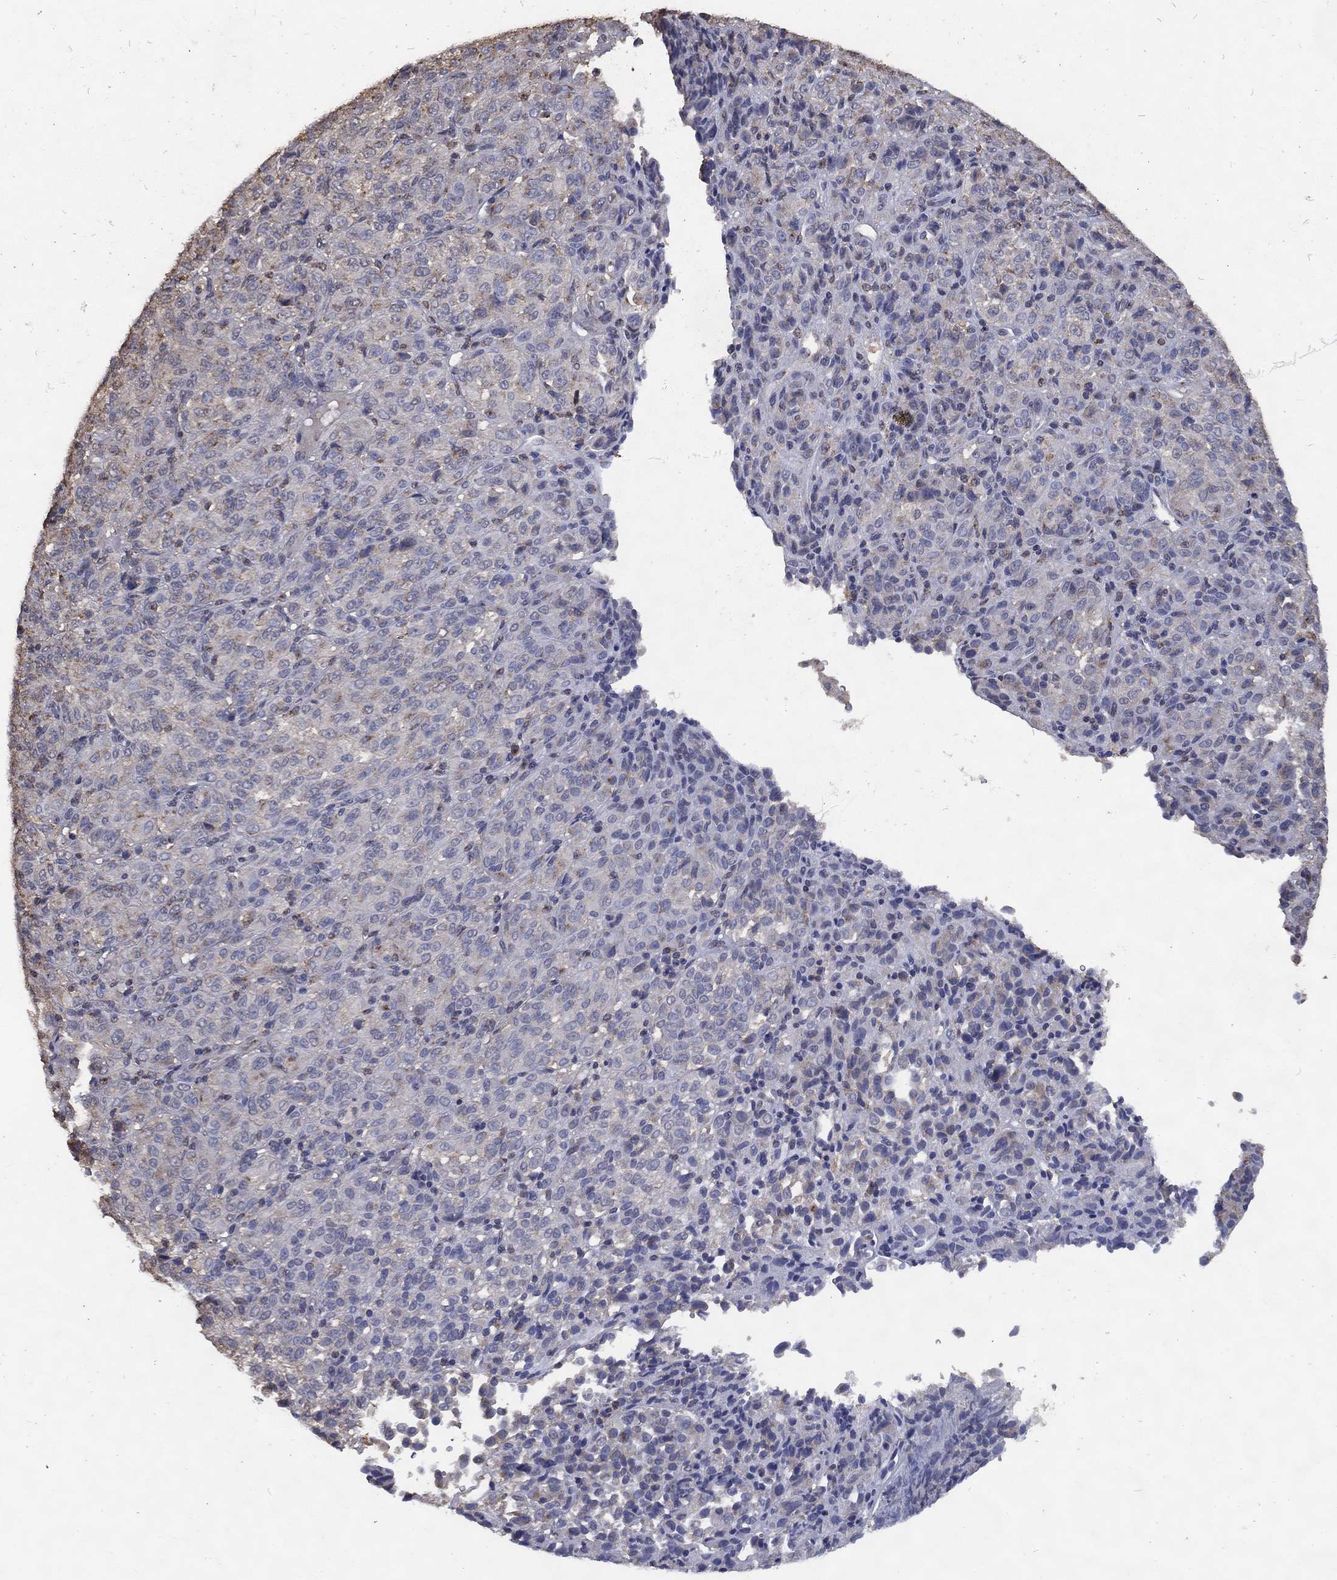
{"staining": {"intensity": "weak", "quantity": "<25%", "location": "cytoplasmic/membranous"}, "tissue": "melanoma", "cell_type": "Tumor cells", "image_type": "cancer", "snomed": [{"axis": "morphology", "description": "Malignant melanoma, Metastatic site"}, {"axis": "topography", "description": "Brain"}], "caption": "This is an IHC histopathology image of malignant melanoma (metastatic site). There is no positivity in tumor cells.", "gene": "GPR183", "patient": {"sex": "female", "age": 56}}